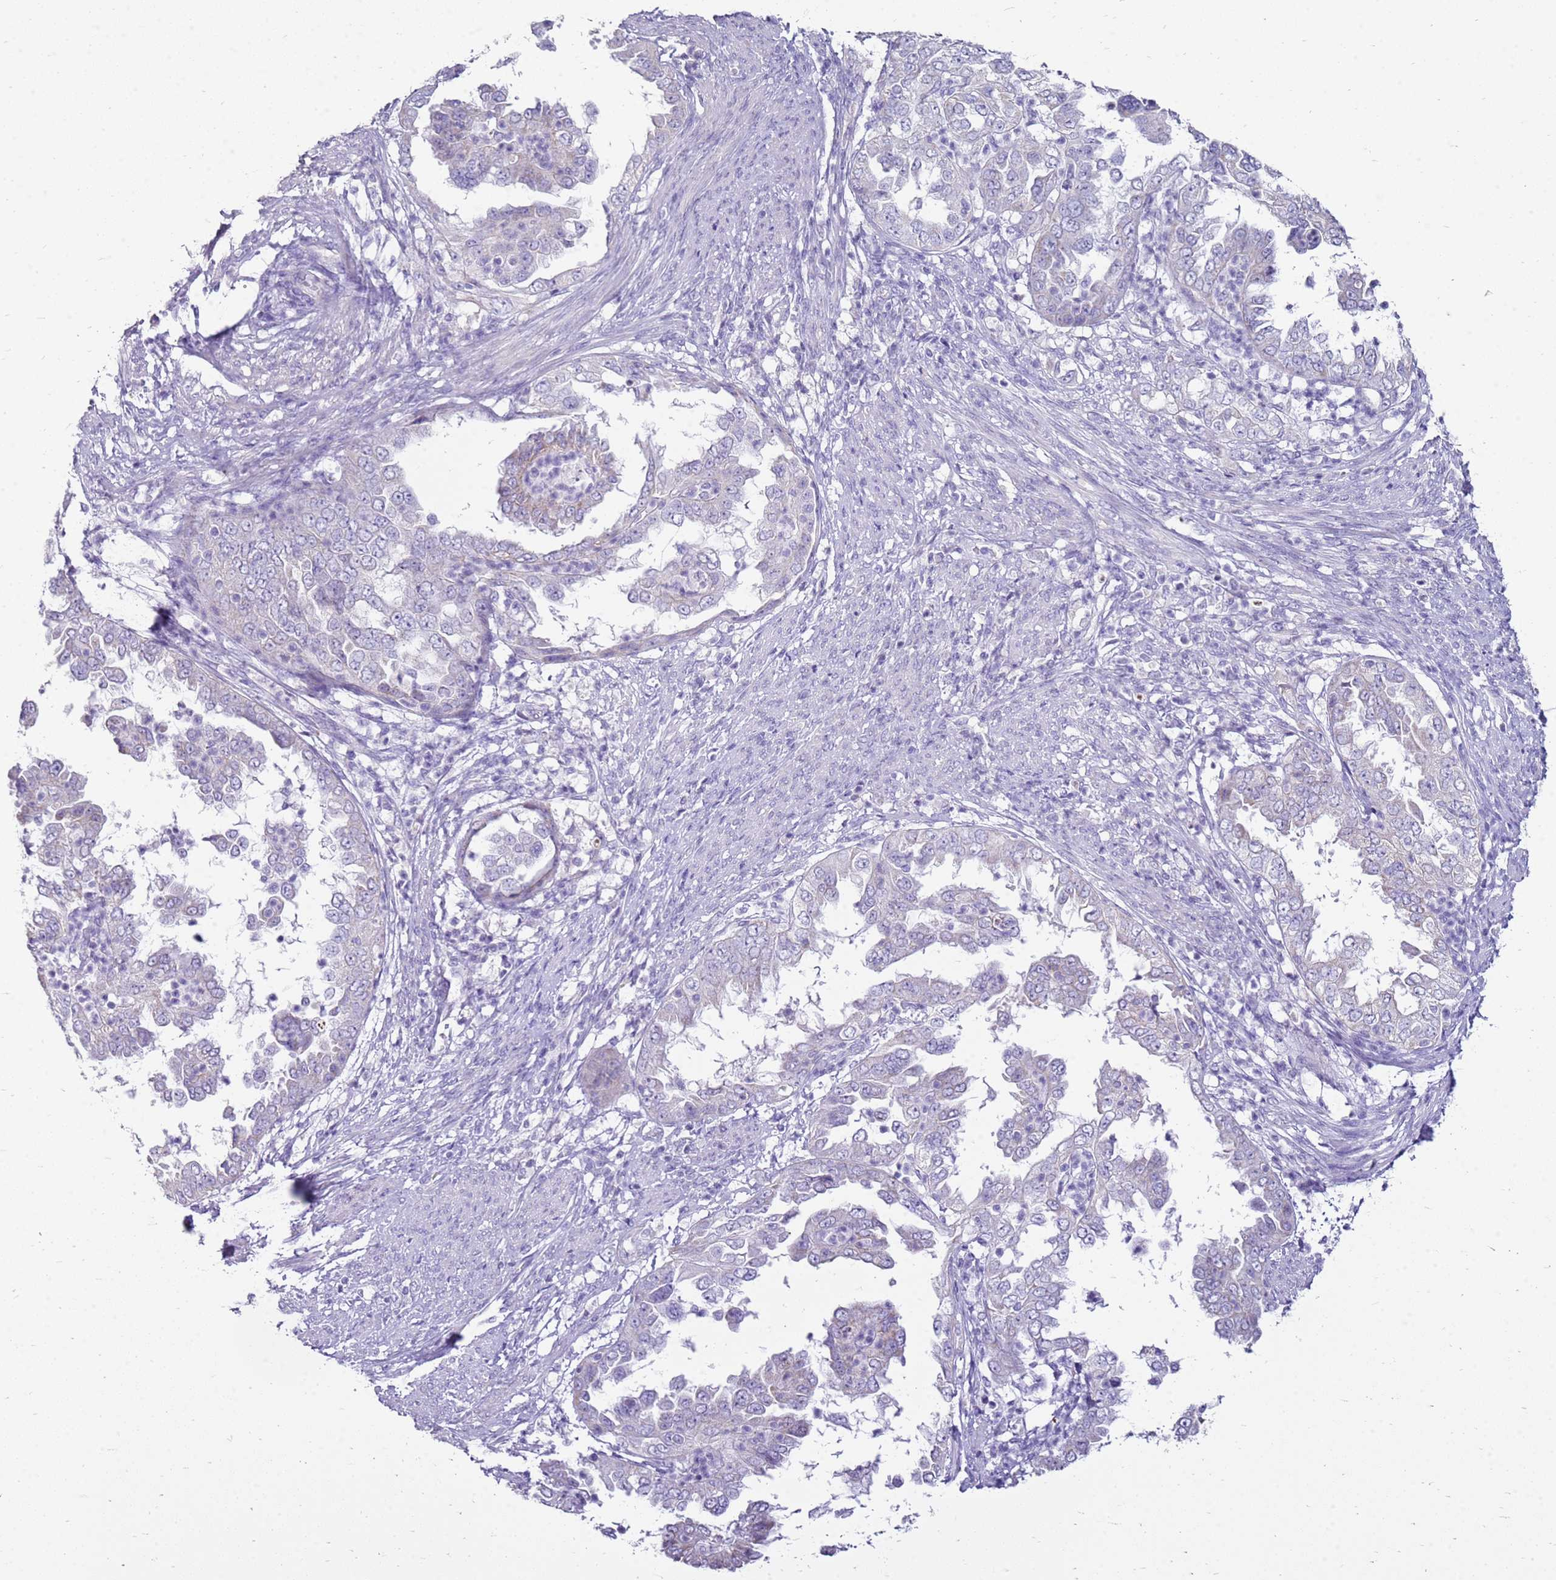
{"staining": {"intensity": "negative", "quantity": "none", "location": "none"}, "tissue": "endometrial cancer", "cell_type": "Tumor cells", "image_type": "cancer", "snomed": [{"axis": "morphology", "description": "Adenocarcinoma, NOS"}, {"axis": "topography", "description": "Endometrium"}], "caption": "Image shows no protein staining in tumor cells of endometrial adenocarcinoma tissue.", "gene": "FABP2", "patient": {"sex": "female", "age": 85}}